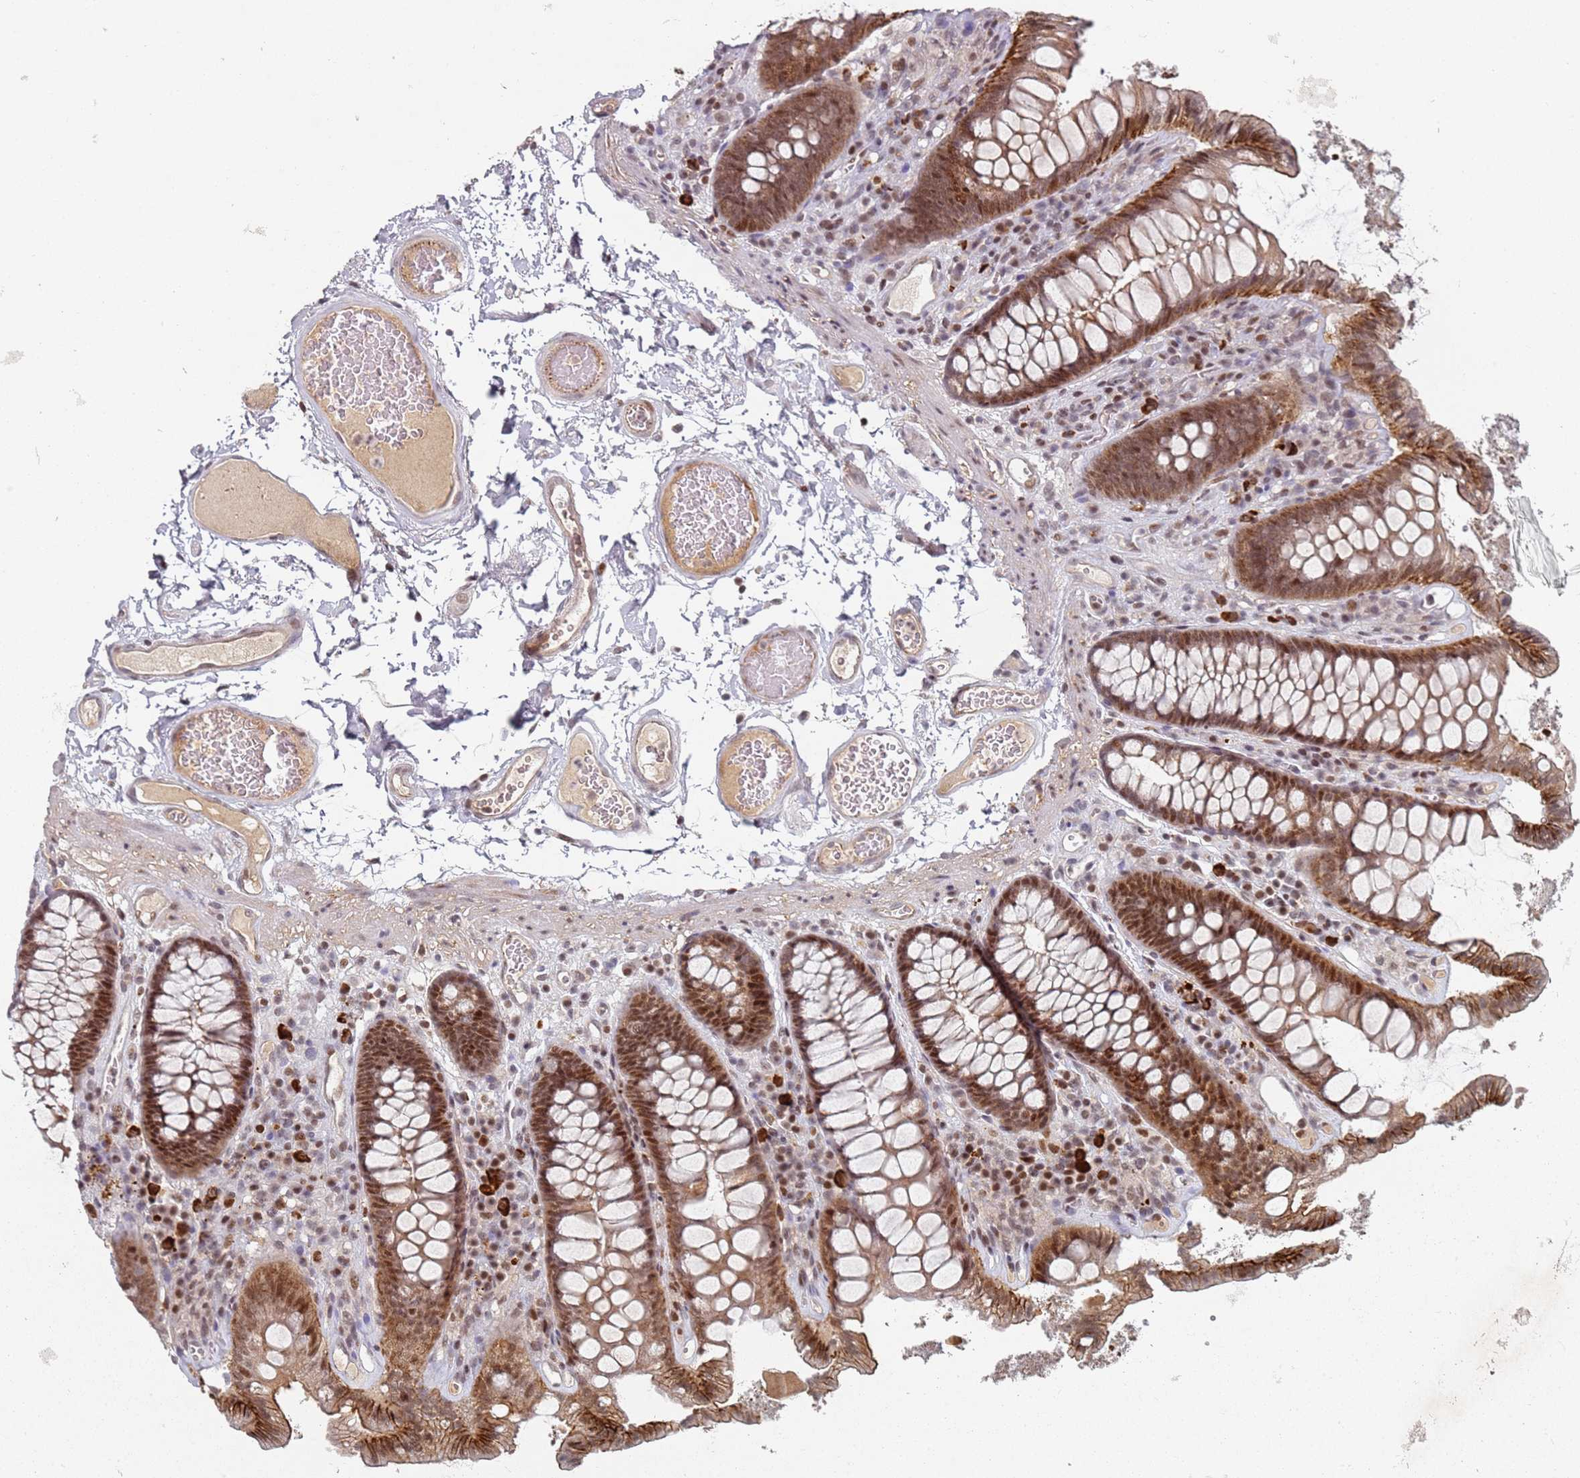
{"staining": {"intensity": "moderate", "quantity": ">75%", "location": "cytoplasmic/membranous"}, "tissue": "colon", "cell_type": "Endothelial cells", "image_type": "normal", "snomed": [{"axis": "morphology", "description": "Normal tissue, NOS"}, {"axis": "topography", "description": "Colon"}], "caption": "A high-resolution image shows IHC staining of unremarkable colon, which demonstrates moderate cytoplasmic/membranous expression in approximately >75% of endothelial cells.", "gene": "ATF6B", "patient": {"sex": "male", "age": 84}}